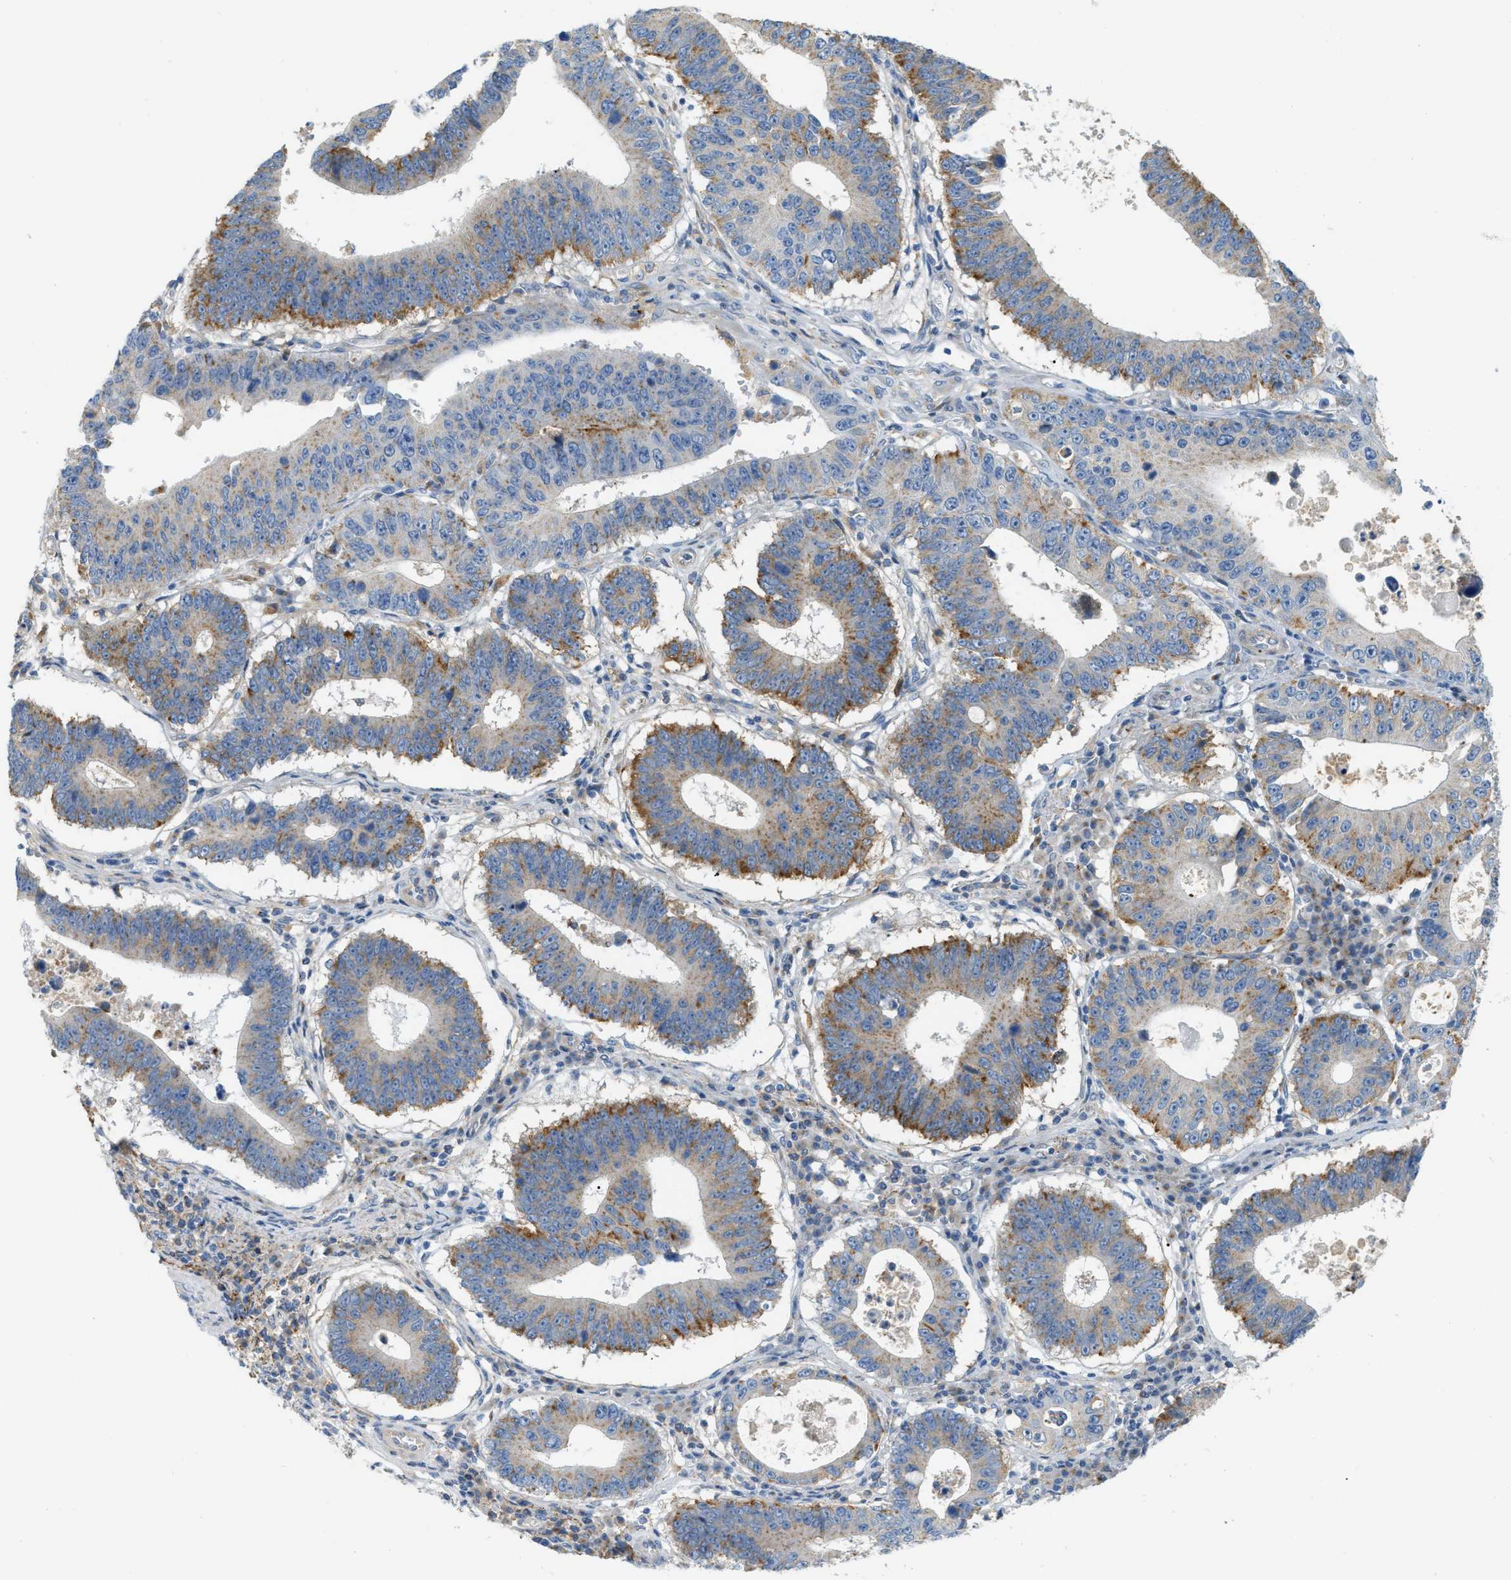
{"staining": {"intensity": "moderate", "quantity": ">75%", "location": "cytoplasmic/membranous"}, "tissue": "stomach cancer", "cell_type": "Tumor cells", "image_type": "cancer", "snomed": [{"axis": "morphology", "description": "Adenocarcinoma, NOS"}, {"axis": "topography", "description": "Stomach"}], "caption": "Tumor cells exhibit moderate cytoplasmic/membranous expression in approximately >75% of cells in stomach adenocarcinoma.", "gene": "LMBRD1", "patient": {"sex": "male", "age": 59}}